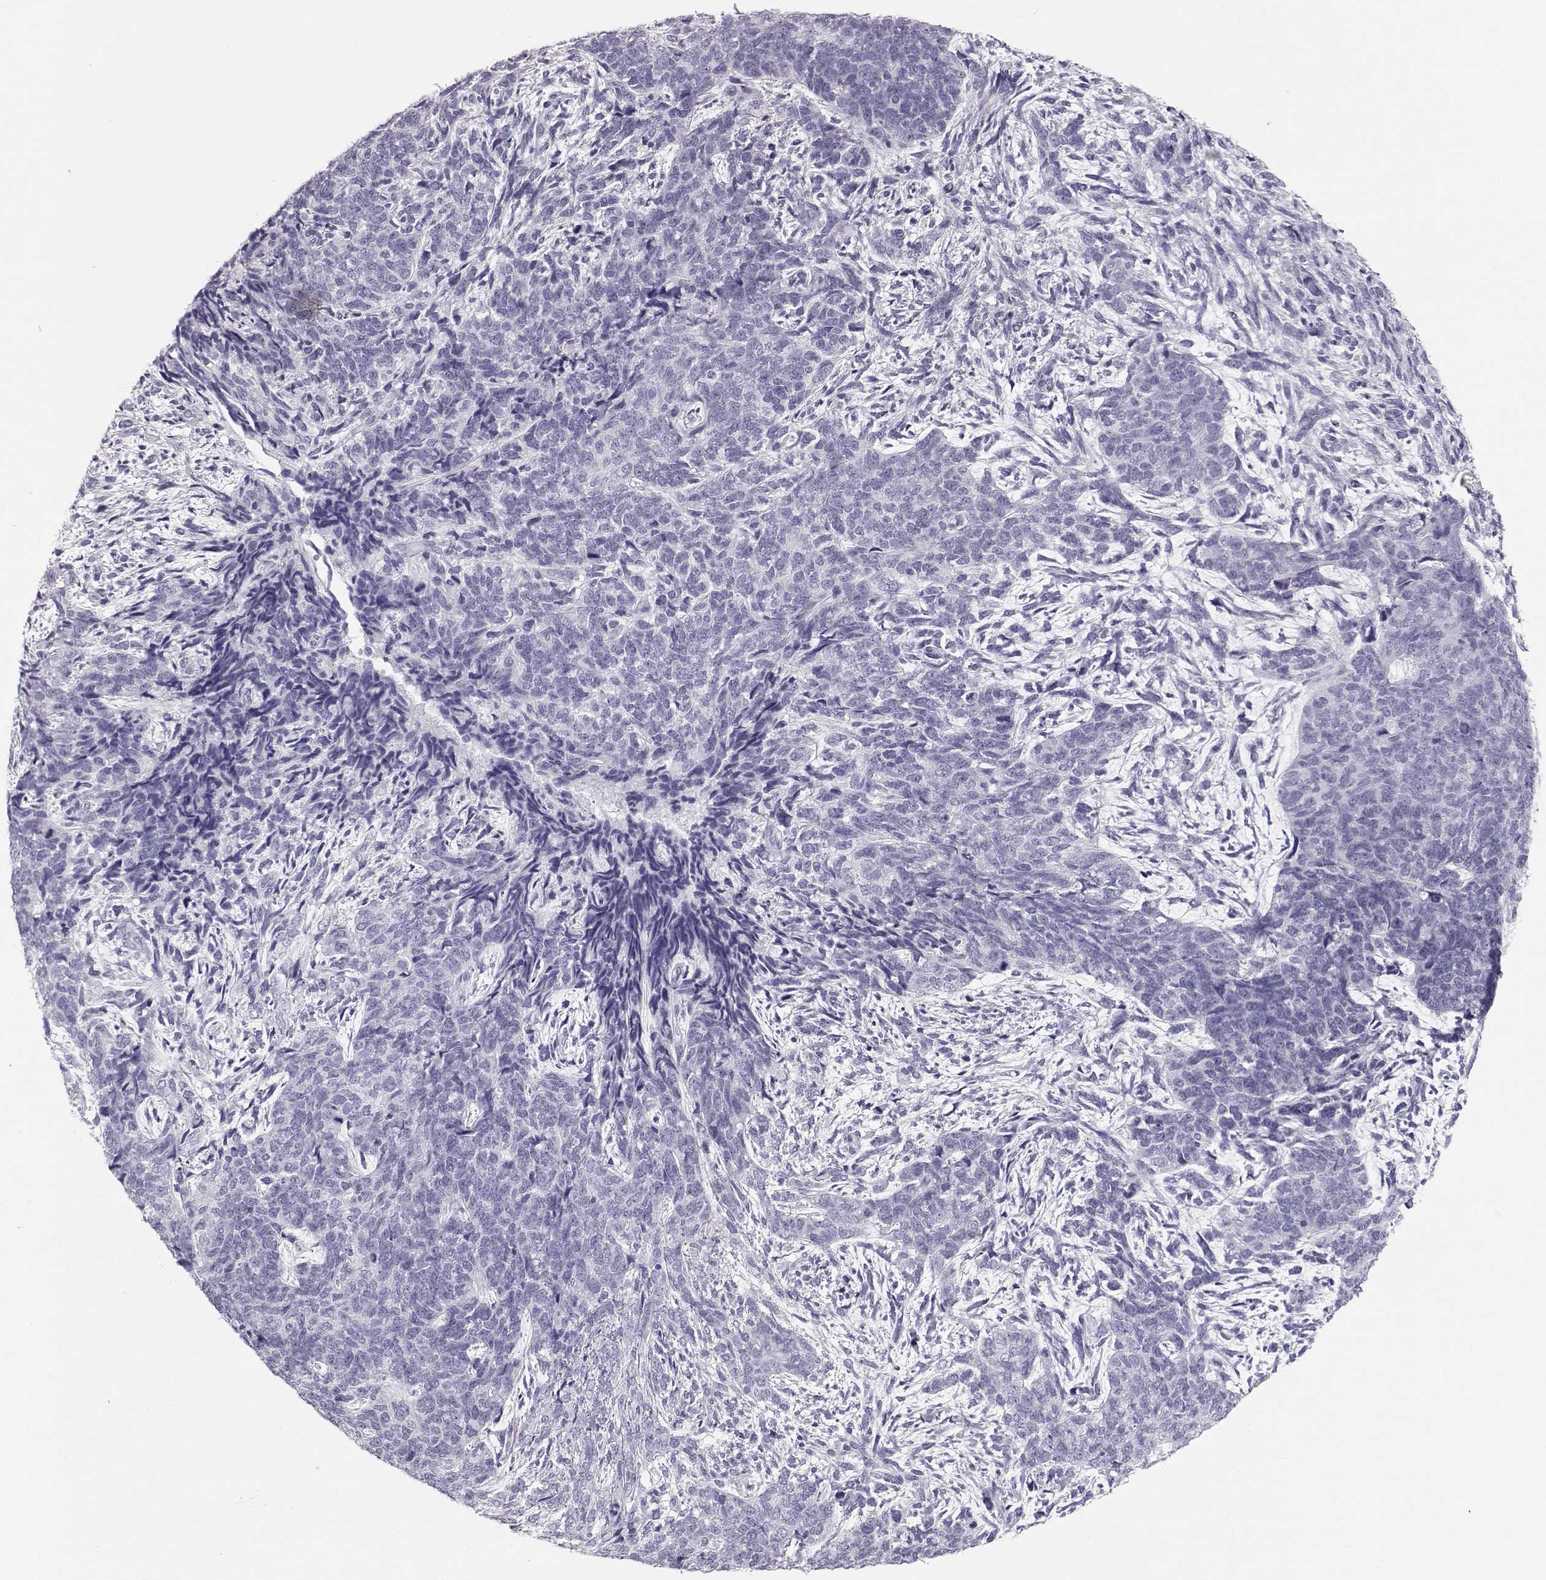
{"staining": {"intensity": "negative", "quantity": "none", "location": "none"}, "tissue": "cervical cancer", "cell_type": "Tumor cells", "image_type": "cancer", "snomed": [{"axis": "morphology", "description": "Squamous cell carcinoma, NOS"}, {"axis": "topography", "description": "Cervix"}], "caption": "IHC of cervical cancer reveals no positivity in tumor cells.", "gene": "MIP", "patient": {"sex": "female", "age": 63}}